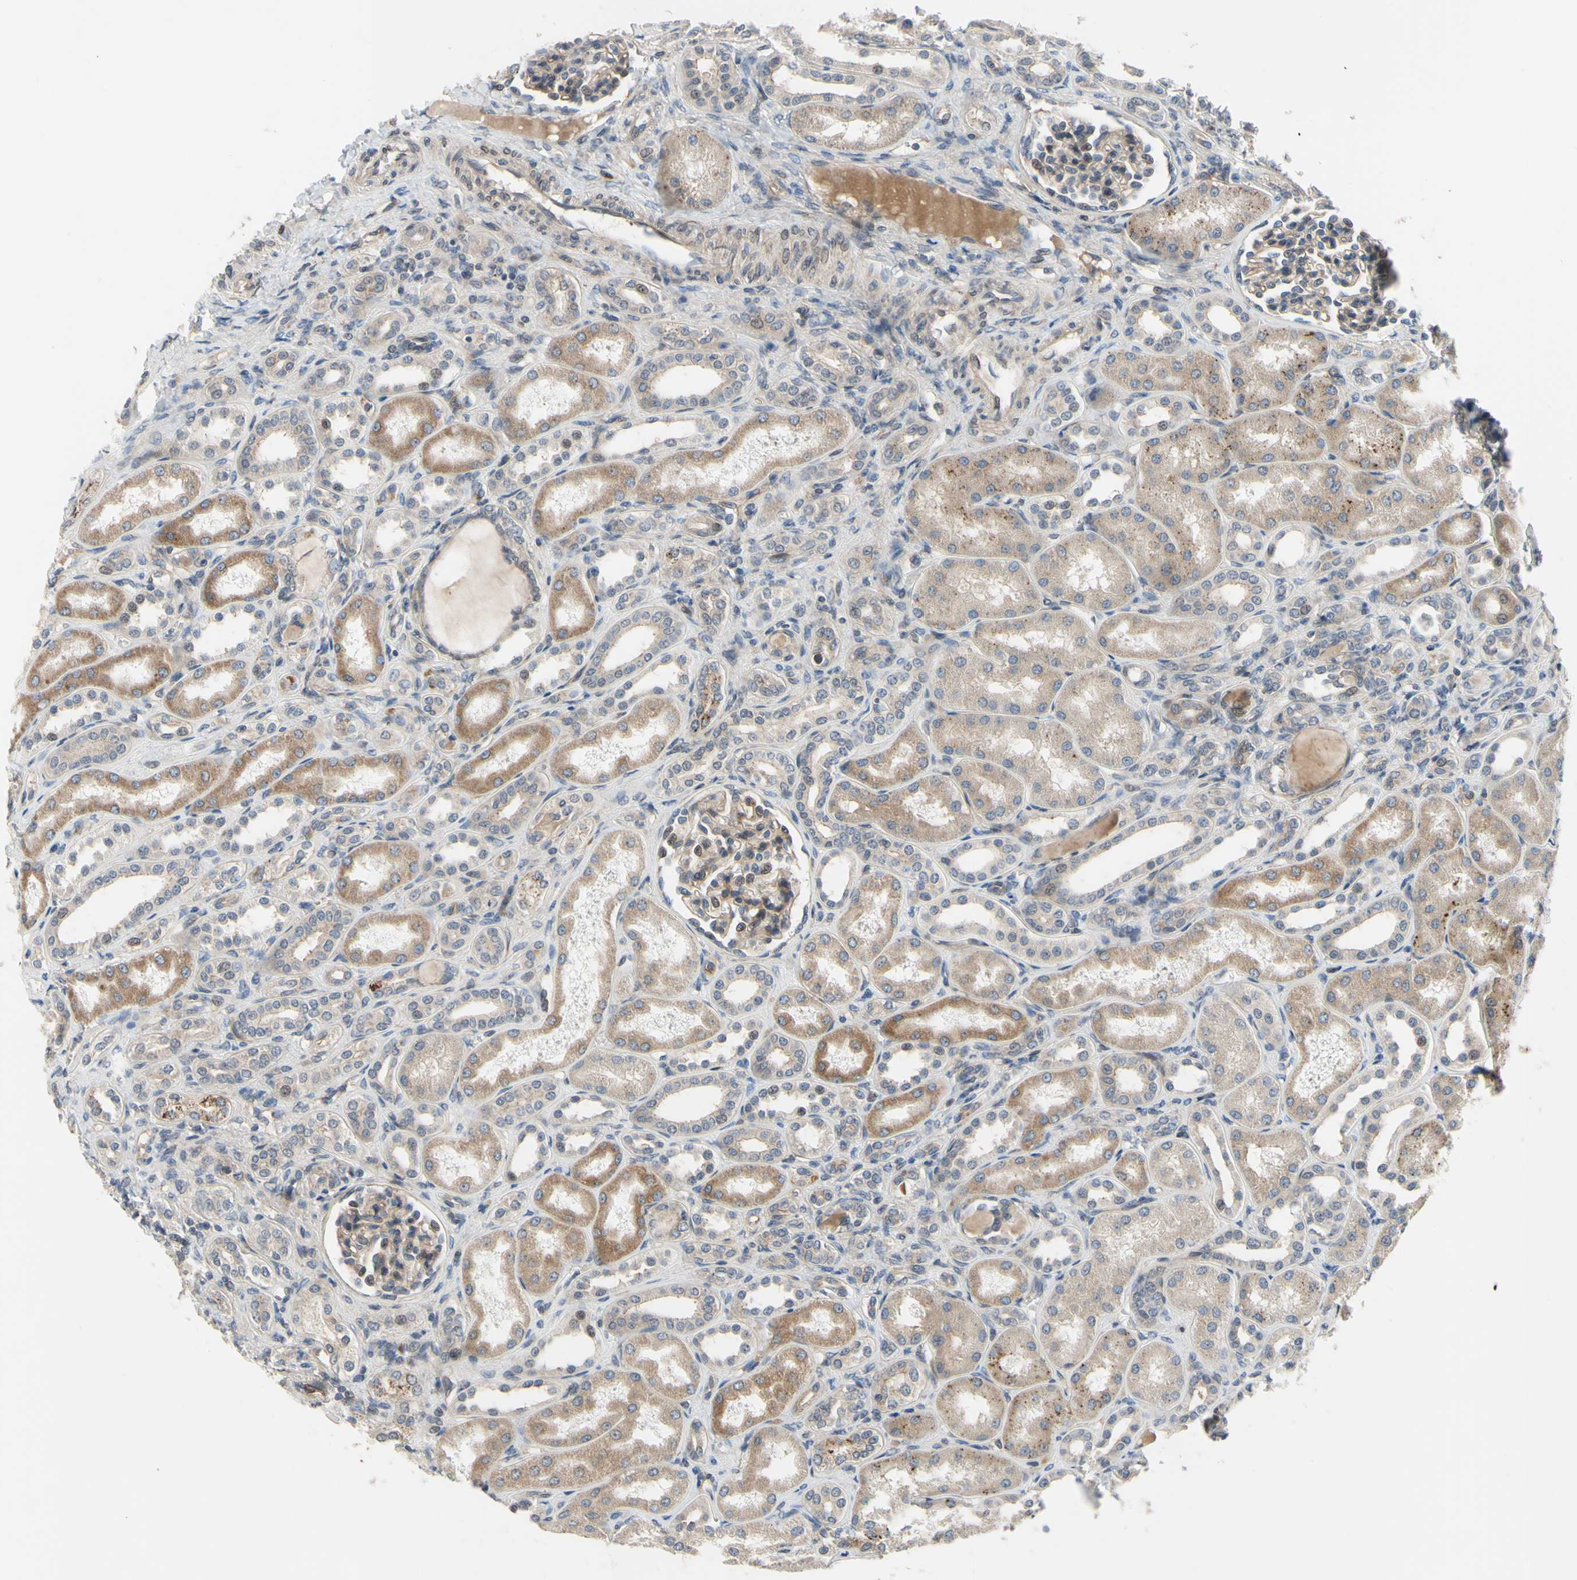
{"staining": {"intensity": "weak", "quantity": ">75%", "location": "cytoplasmic/membranous,nuclear"}, "tissue": "kidney", "cell_type": "Cells in glomeruli", "image_type": "normal", "snomed": [{"axis": "morphology", "description": "Normal tissue, NOS"}, {"axis": "topography", "description": "Kidney"}], "caption": "Weak cytoplasmic/membranous,nuclear expression is present in about >75% of cells in glomeruli in benign kidney. The staining was performed using DAB, with brown indicating positive protein expression. Nuclei are stained blue with hematoxylin.", "gene": "COMMD9", "patient": {"sex": "male", "age": 7}}